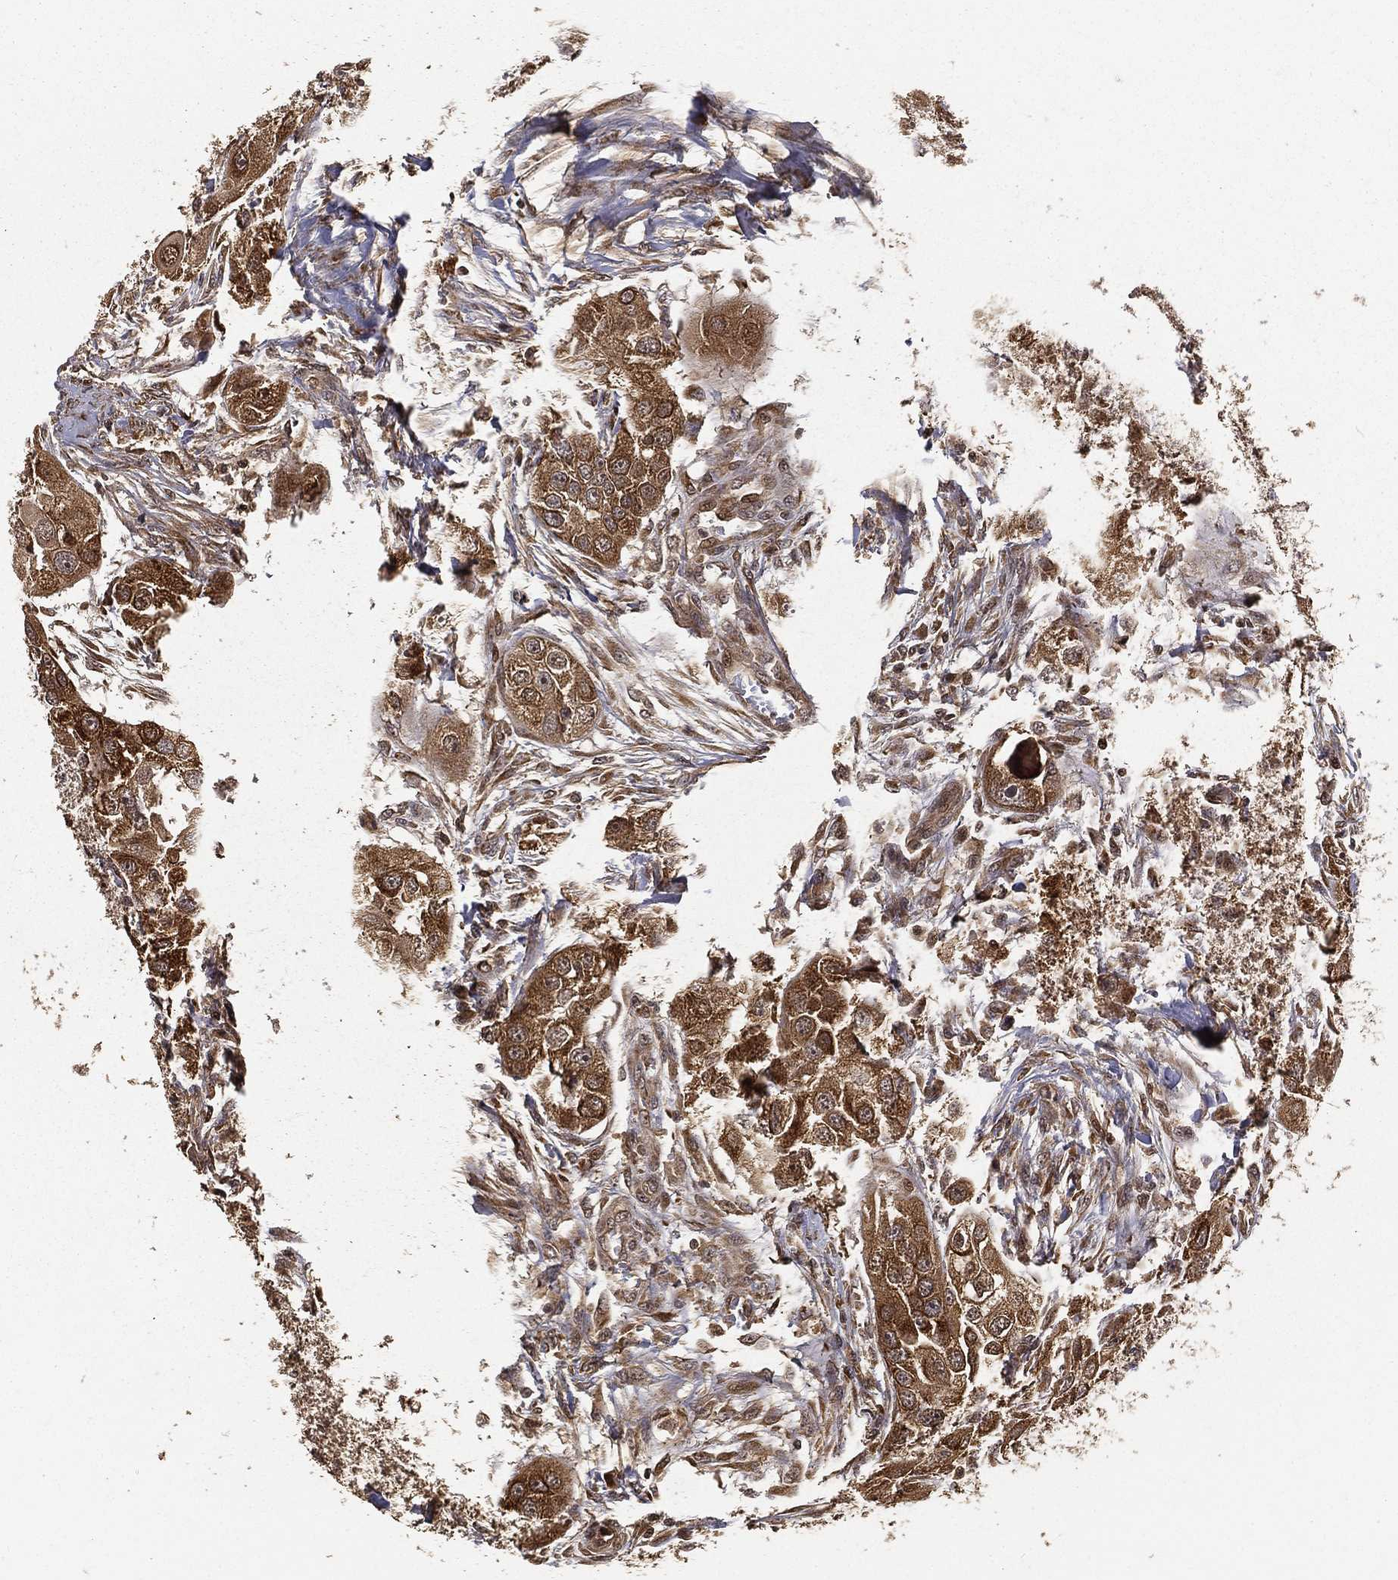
{"staining": {"intensity": "moderate", "quantity": ">75%", "location": "cytoplasmic/membranous"}, "tissue": "head and neck cancer", "cell_type": "Tumor cells", "image_type": "cancer", "snomed": [{"axis": "morphology", "description": "Normal tissue, NOS"}, {"axis": "morphology", "description": "Squamous cell carcinoma, NOS"}, {"axis": "topography", "description": "Skeletal muscle"}, {"axis": "topography", "description": "Head-Neck"}], "caption": "Immunohistochemistry (DAB) staining of human head and neck cancer (squamous cell carcinoma) displays moderate cytoplasmic/membranous protein expression in approximately >75% of tumor cells. Immunohistochemistry (ihc) stains the protein of interest in brown and the nuclei are stained blue.", "gene": "MAPK1", "patient": {"sex": "male", "age": 51}}